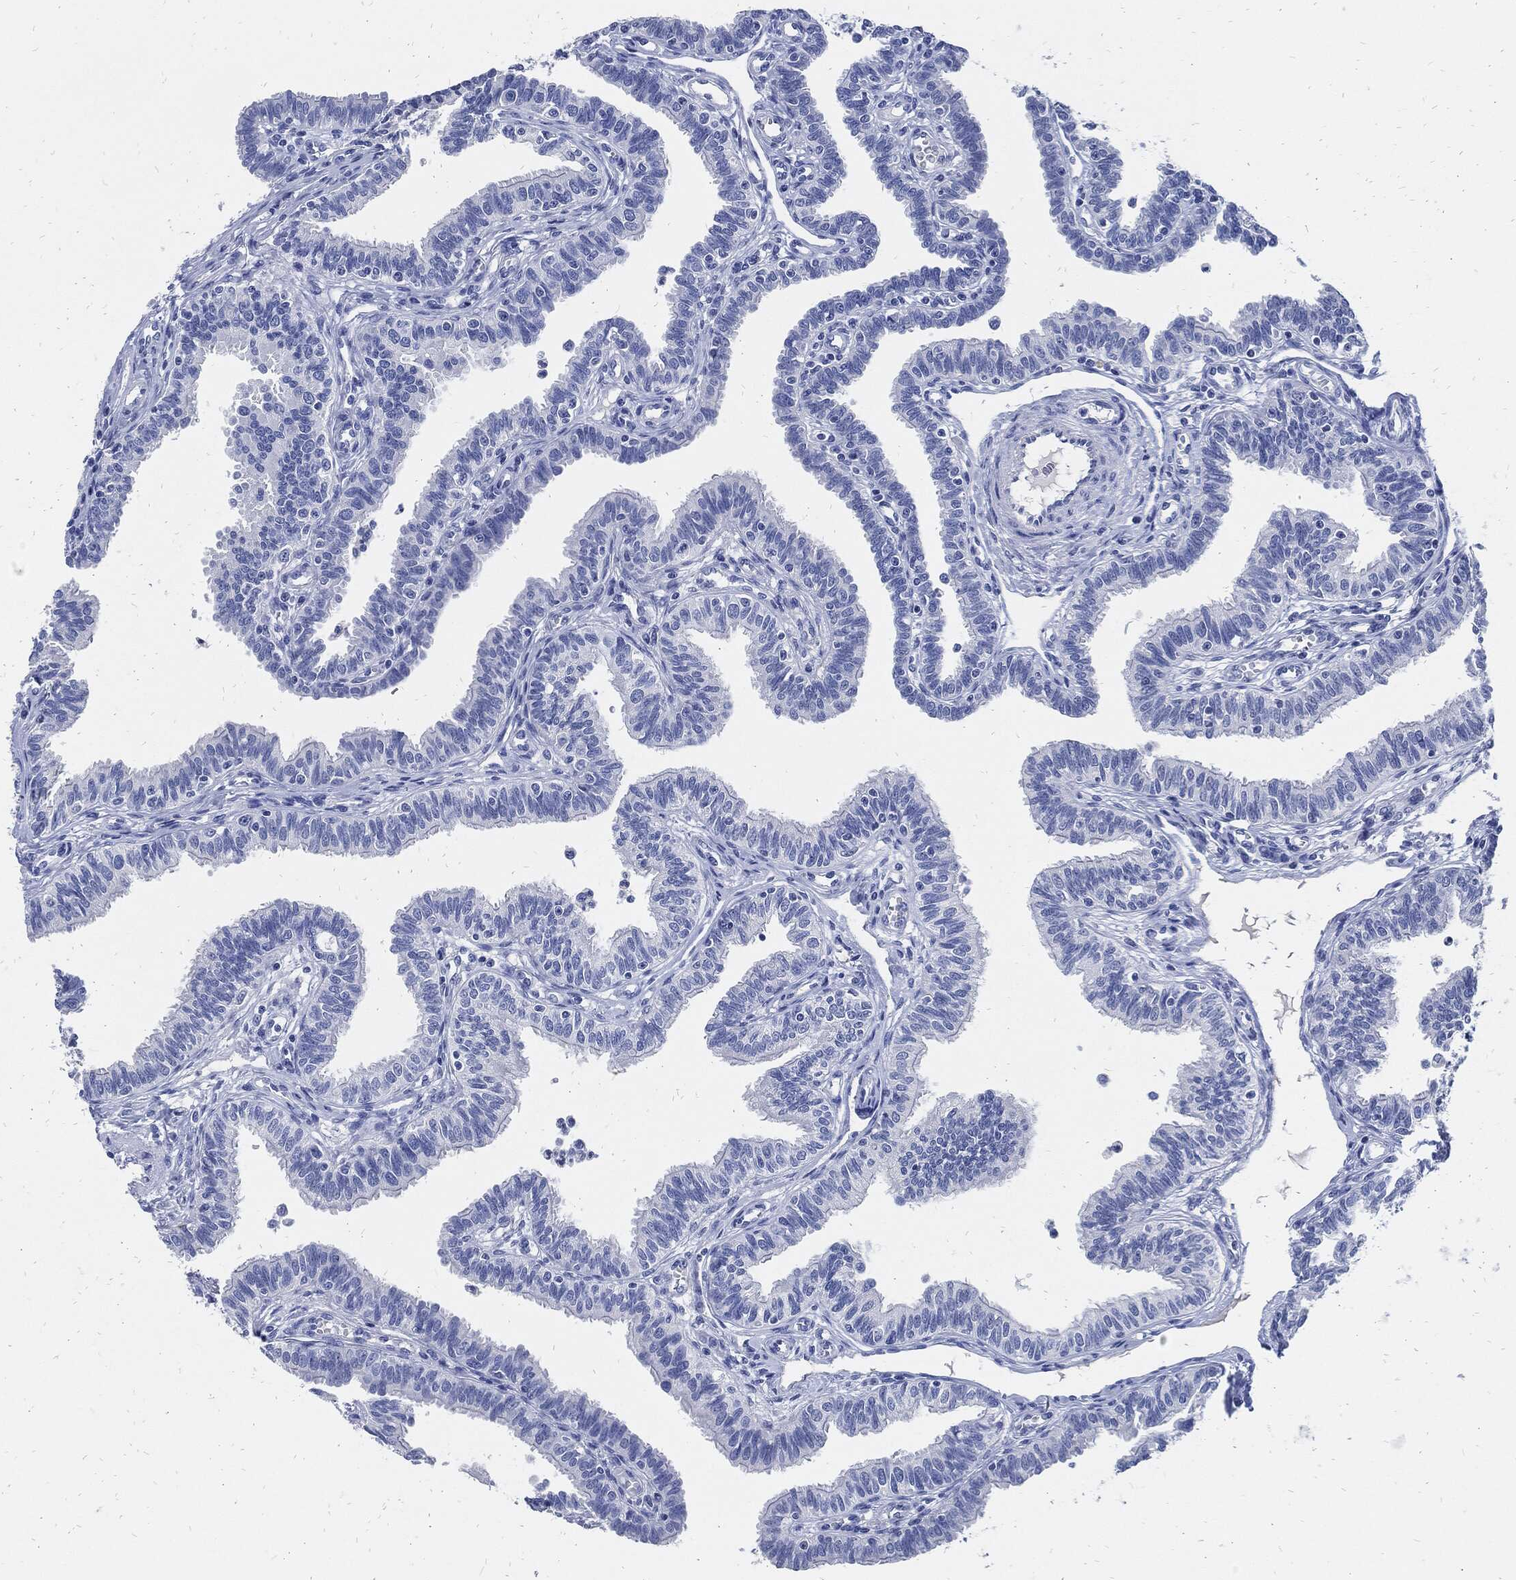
{"staining": {"intensity": "negative", "quantity": "none", "location": "none"}, "tissue": "fallopian tube", "cell_type": "Glandular cells", "image_type": "normal", "snomed": [{"axis": "morphology", "description": "Normal tissue, NOS"}, {"axis": "topography", "description": "Fallopian tube"}], "caption": "DAB (3,3'-diaminobenzidine) immunohistochemical staining of benign human fallopian tube reveals no significant positivity in glandular cells.", "gene": "FABP4", "patient": {"sex": "female", "age": 36}}